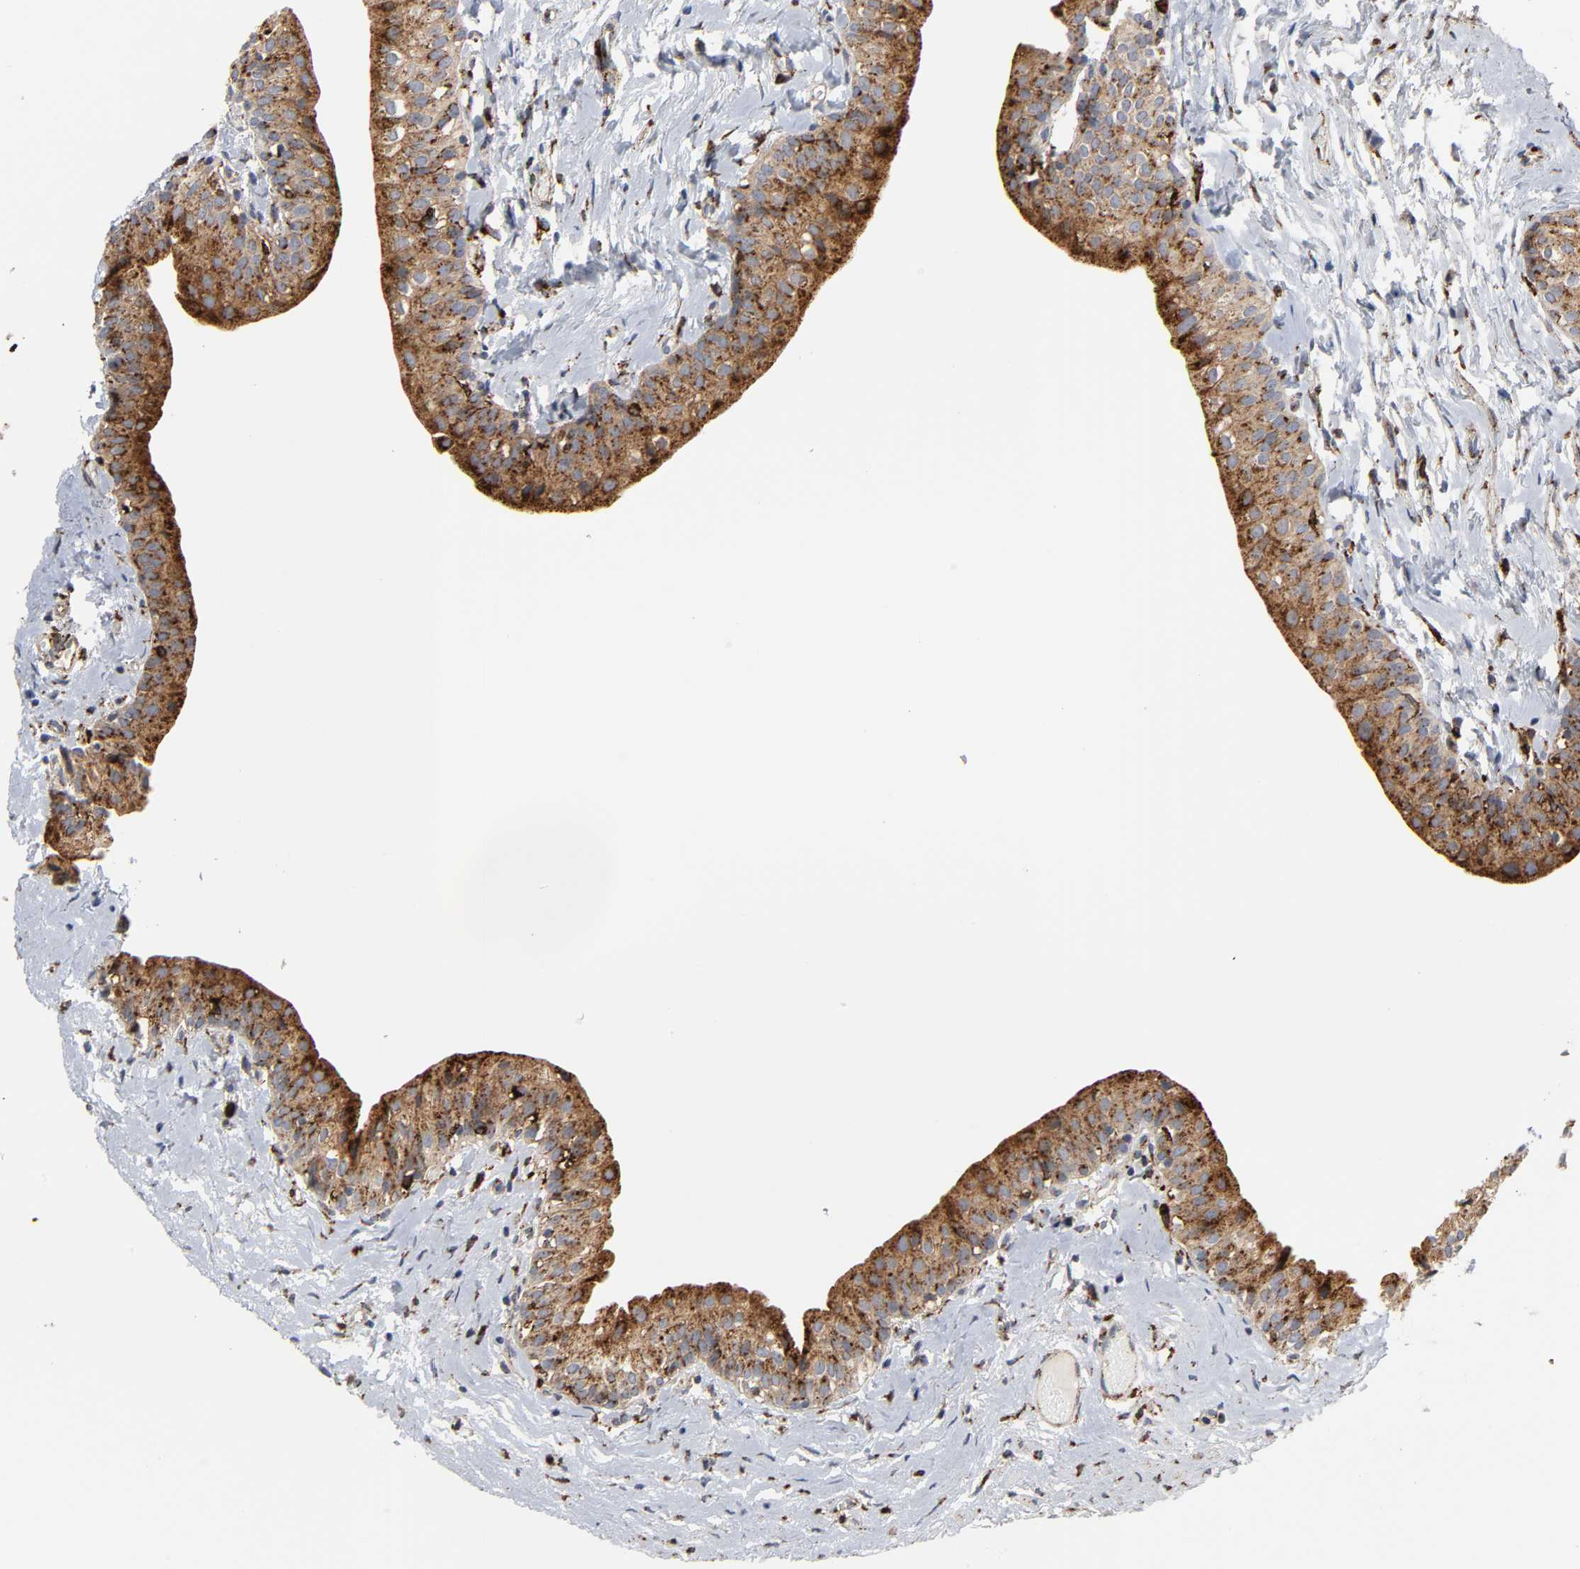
{"staining": {"intensity": "strong", "quantity": ">75%", "location": "cytoplasmic/membranous"}, "tissue": "urinary bladder", "cell_type": "Urothelial cells", "image_type": "normal", "snomed": [{"axis": "morphology", "description": "Normal tissue, NOS"}, {"axis": "topography", "description": "Urinary bladder"}], "caption": "Immunohistochemical staining of benign urinary bladder exhibits >75% levels of strong cytoplasmic/membranous protein positivity in approximately >75% of urothelial cells. Nuclei are stained in blue.", "gene": "PSAP", "patient": {"sex": "male", "age": 59}}